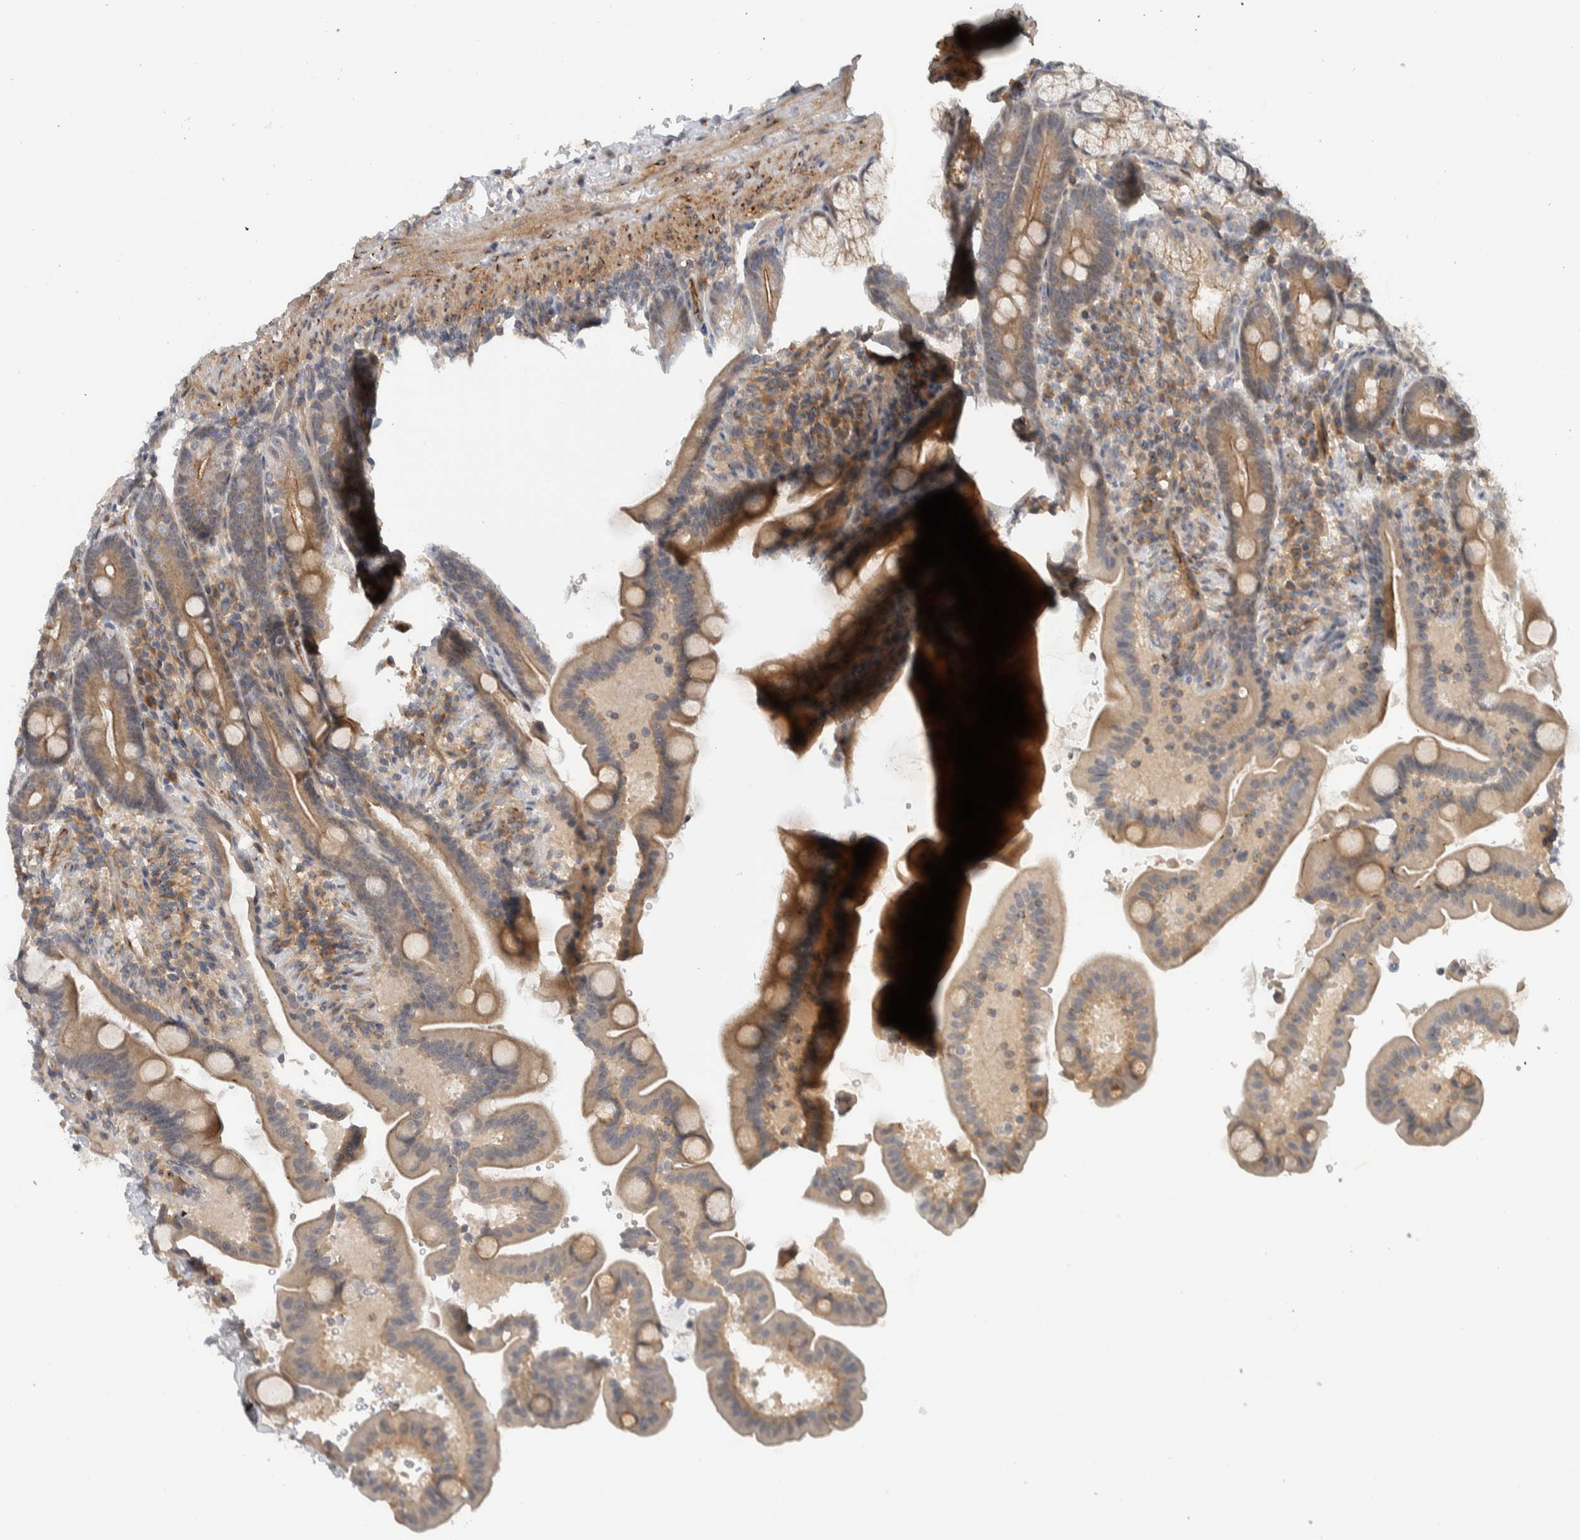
{"staining": {"intensity": "weak", "quantity": ">75%", "location": "cytoplasmic/membranous"}, "tissue": "duodenum", "cell_type": "Glandular cells", "image_type": "normal", "snomed": [{"axis": "morphology", "description": "Normal tissue, NOS"}, {"axis": "topography", "description": "Duodenum"}], "caption": "A brown stain highlights weak cytoplasmic/membranous staining of a protein in glandular cells of benign duodenum.", "gene": "MPRIP", "patient": {"sex": "male", "age": 54}}